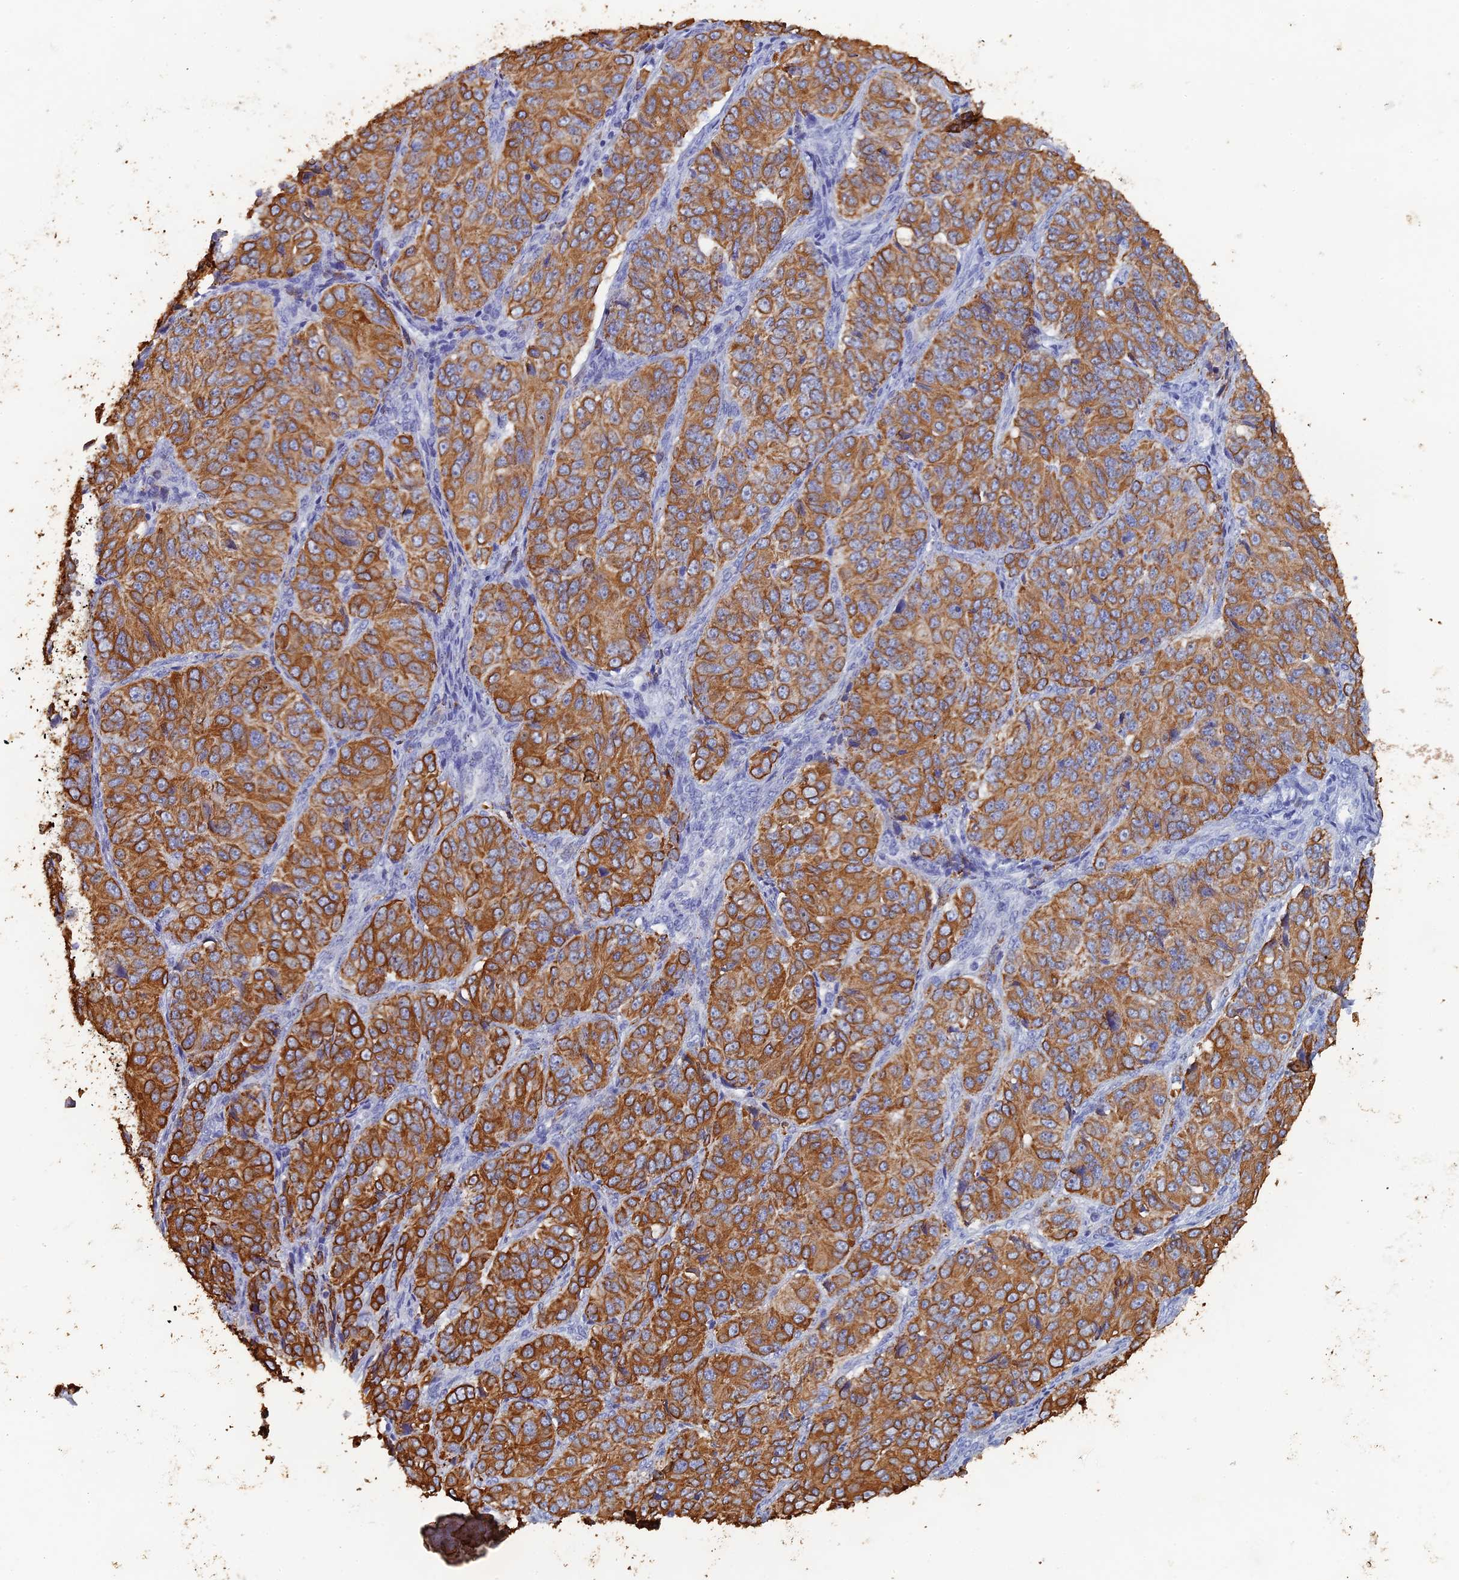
{"staining": {"intensity": "strong", "quantity": ">75%", "location": "cytoplasmic/membranous"}, "tissue": "ovarian cancer", "cell_type": "Tumor cells", "image_type": "cancer", "snomed": [{"axis": "morphology", "description": "Carcinoma, endometroid"}, {"axis": "topography", "description": "Ovary"}], "caption": "Ovarian cancer (endometroid carcinoma) tissue shows strong cytoplasmic/membranous expression in approximately >75% of tumor cells, visualized by immunohistochemistry. (Brightfield microscopy of DAB IHC at high magnification).", "gene": "SRFBP1", "patient": {"sex": "female", "age": 51}}